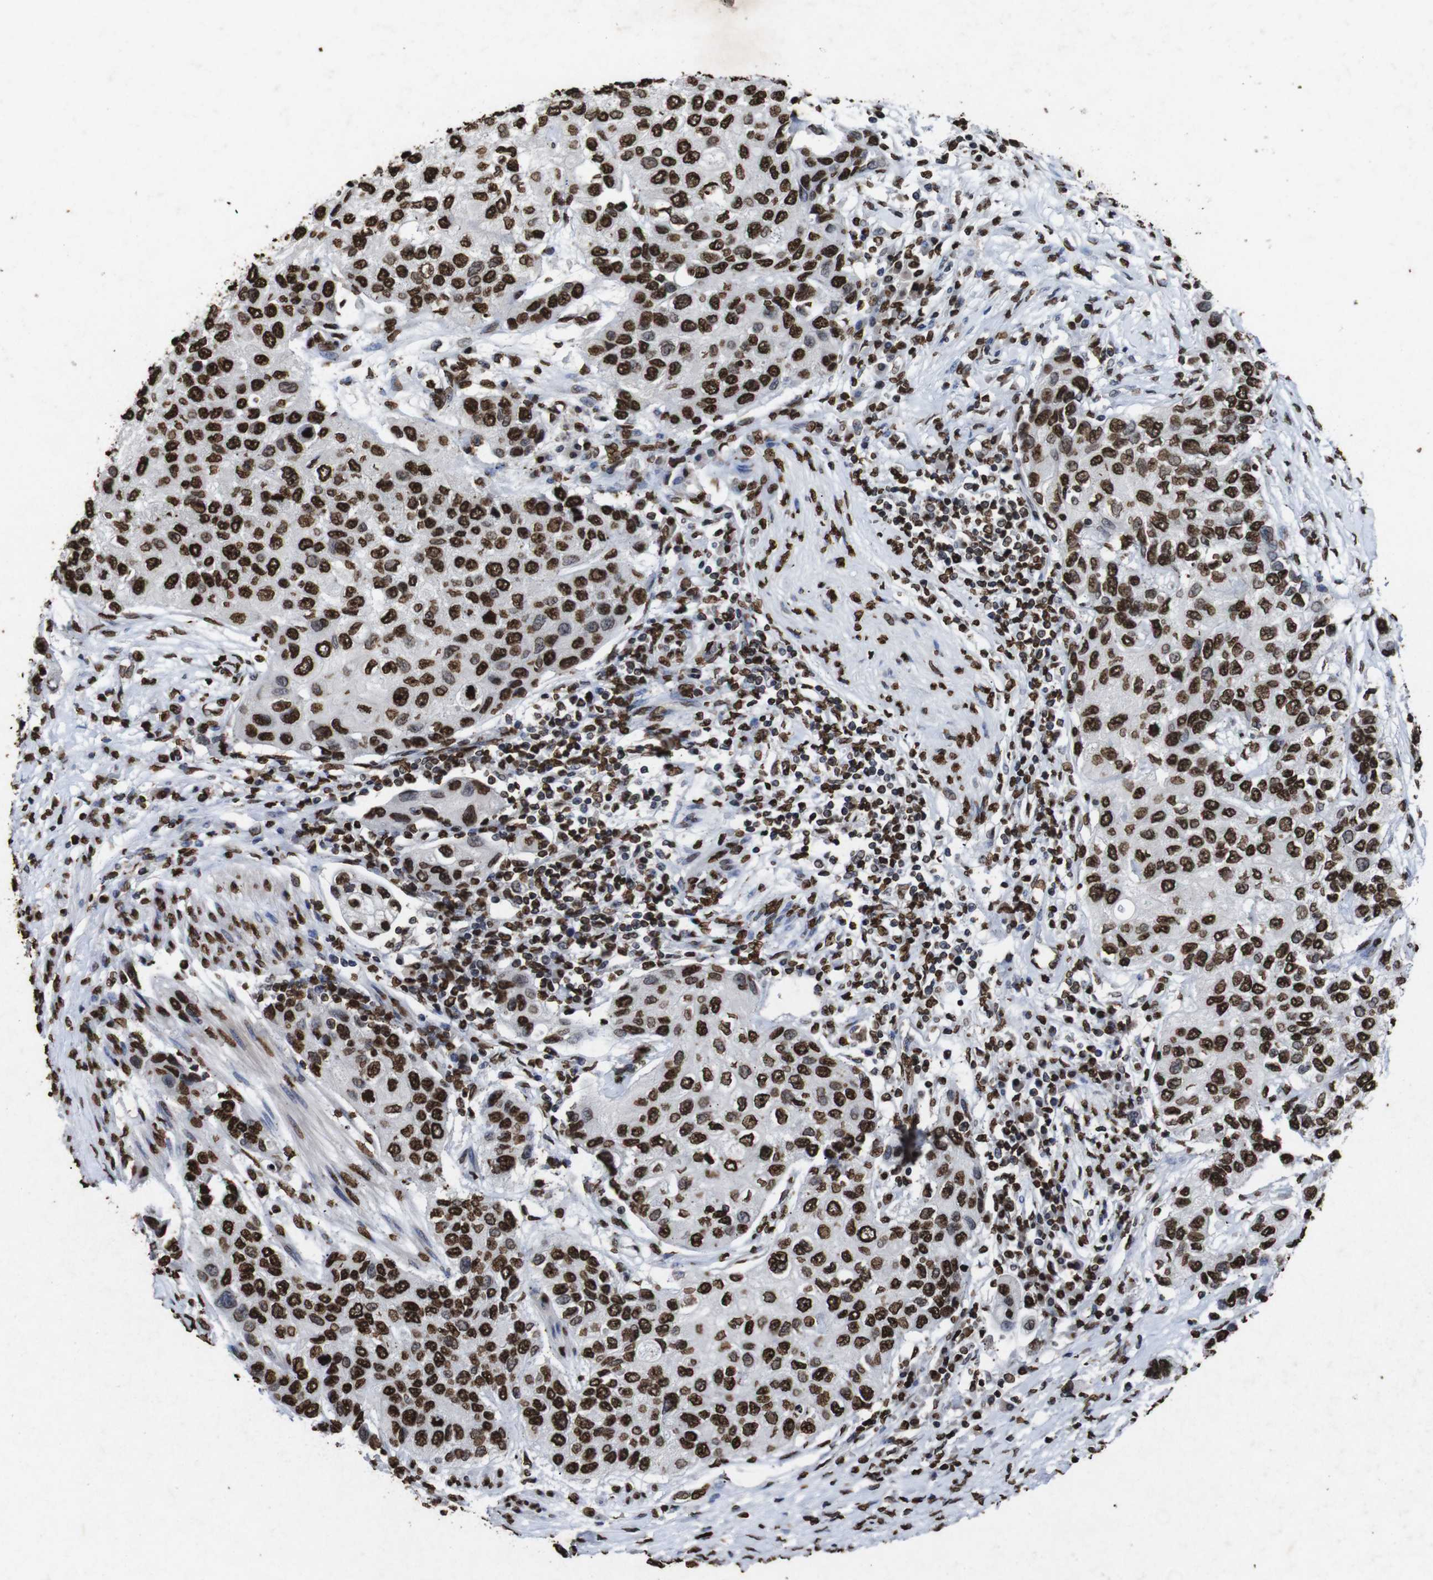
{"staining": {"intensity": "strong", "quantity": ">75%", "location": "nuclear"}, "tissue": "urothelial cancer", "cell_type": "Tumor cells", "image_type": "cancer", "snomed": [{"axis": "morphology", "description": "Urothelial carcinoma, High grade"}, {"axis": "topography", "description": "Urinary bladder"}], "caption": "Urothelial cancer stained with a brown dye displays strong nuclear positive expression in about >75% of tumor cells.", "gene": "MDM2", "patient": {"sex": "female", "age": 56}}